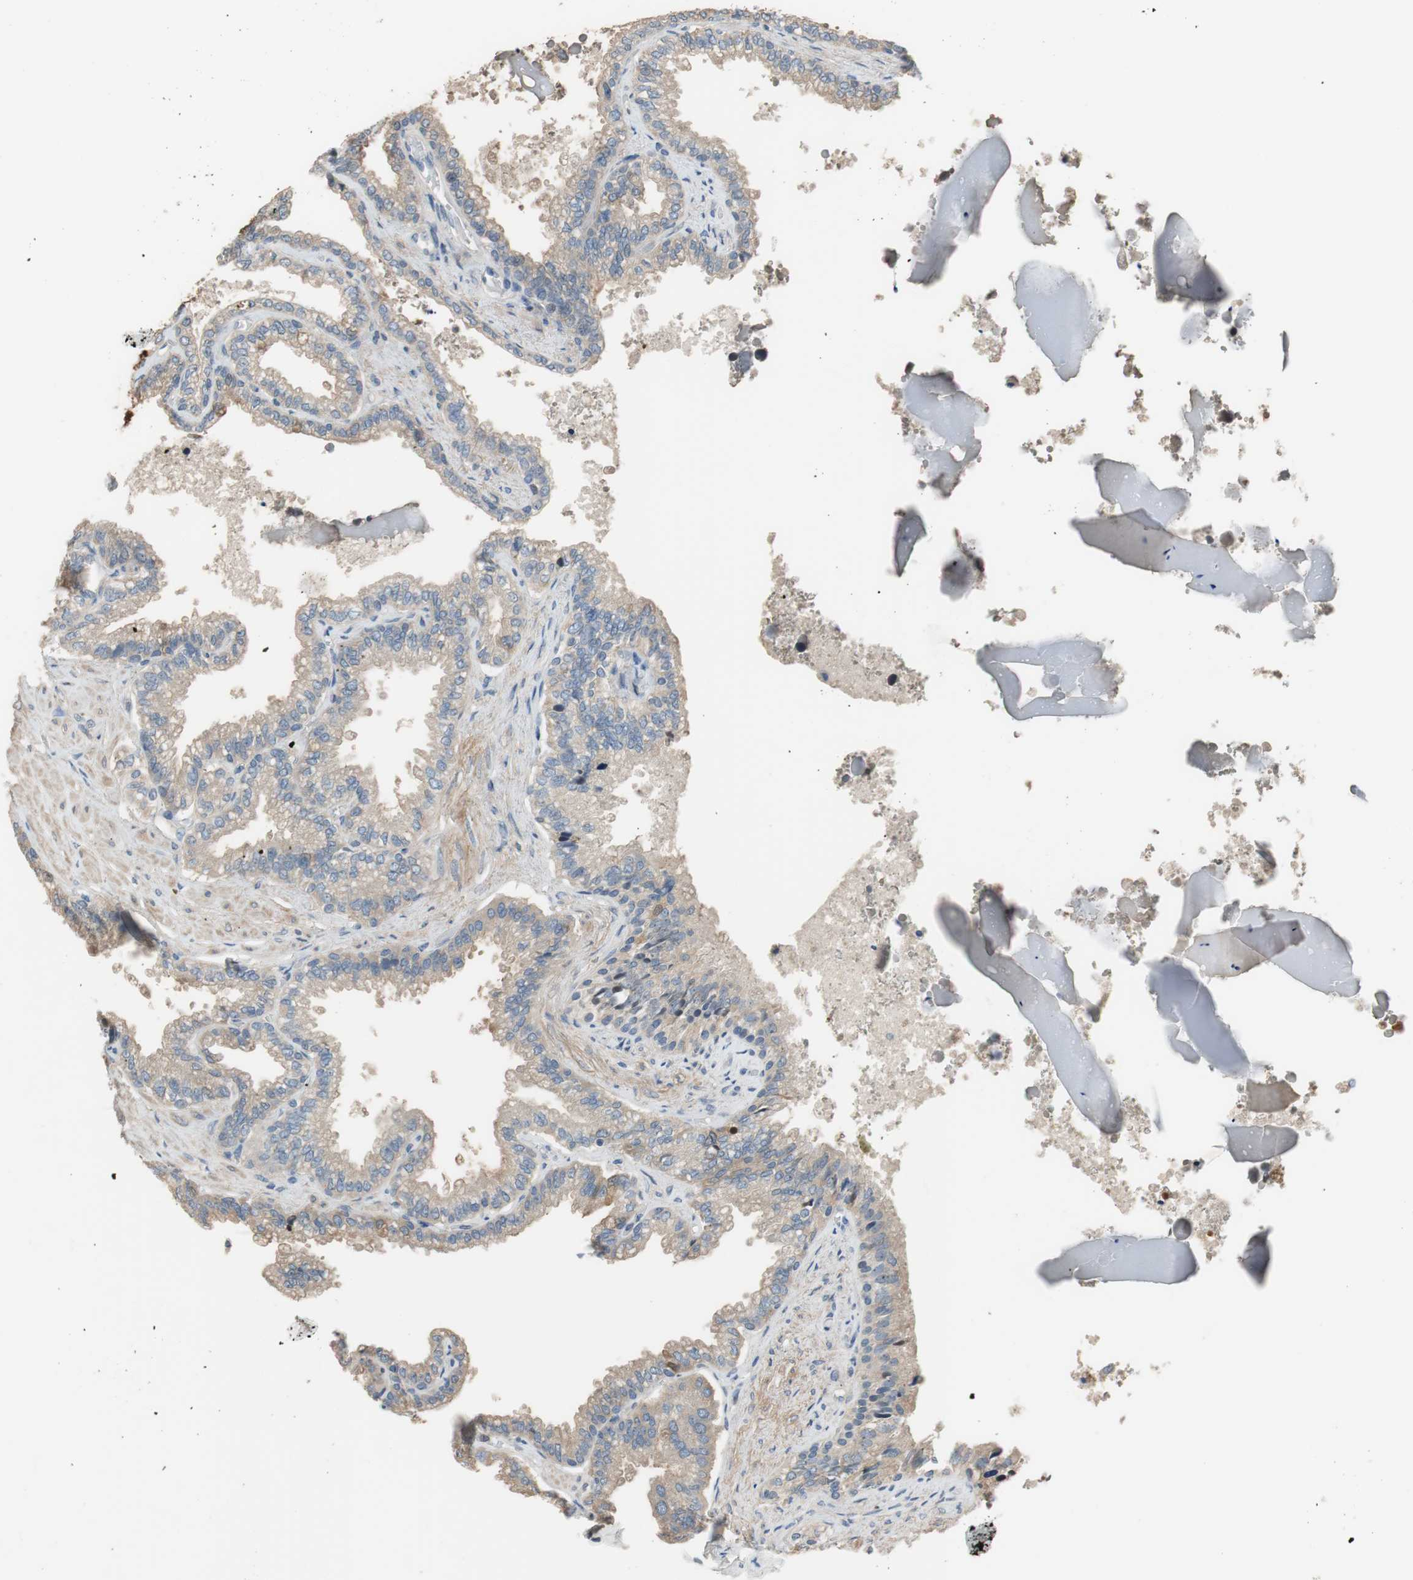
{"staining": {"intensity": "moderate", "quantity": ">75%", "location": "cytoplasmic/membranous"}, "tissue": "seminal vesicle", "cell_type": "Glandular cells", "image_type": "normal", "snomed": [{"axis": "morphology", "description": "Normal tissue, NOS"}, {"axis": "topography", "description": "Seminal veicle"}], "caption": "DAB (3,3'-diaminobenzidine) immunohistochemical staining of unremarkable human seminal vesicle demonstrates moderate cytoplasmic/membranous protein staining in about >75% of glandular cells.", "gene": "C4A", "patient": {"sex": "male", "age": 46}}